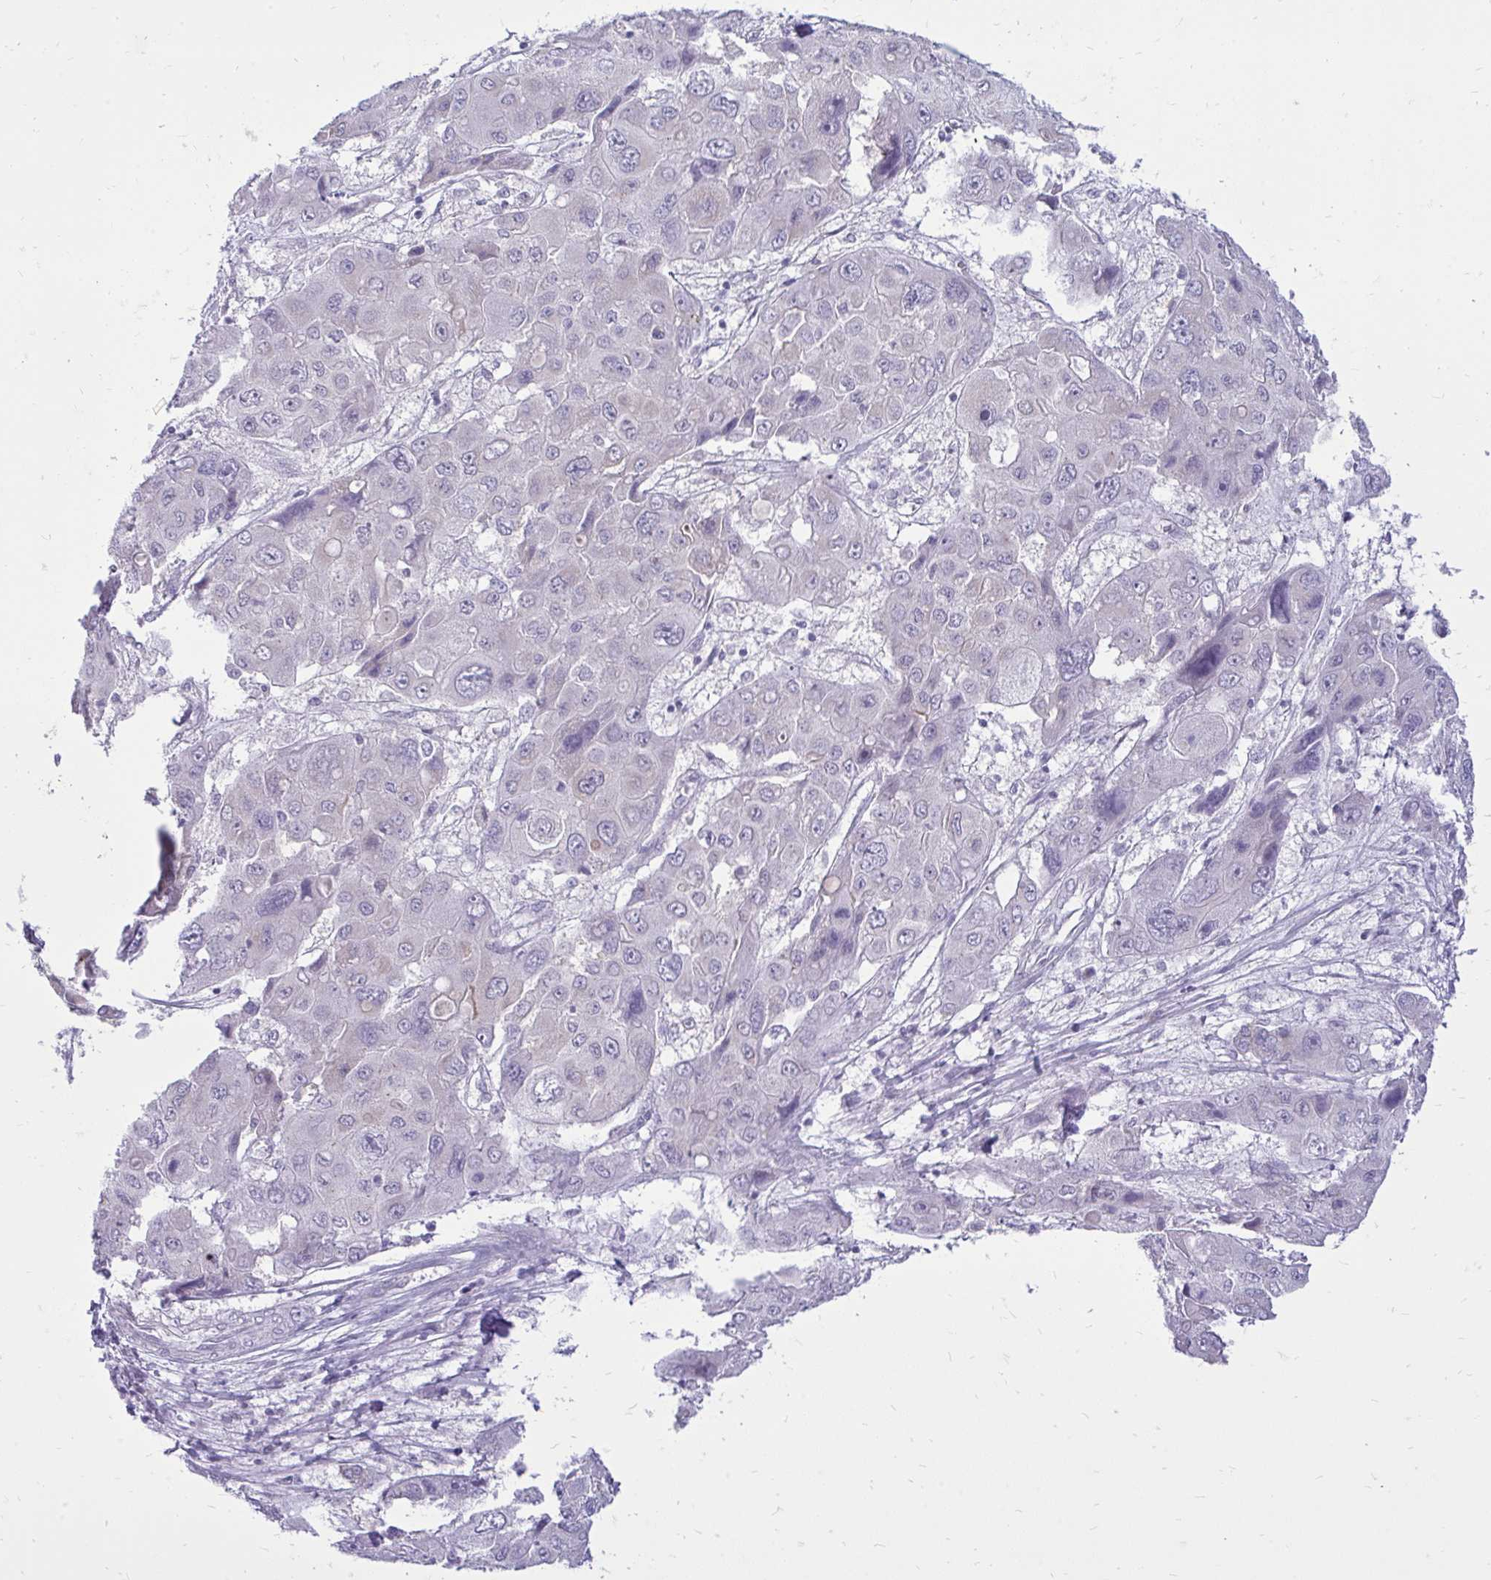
{"staining": {"intensity": "negative", "quantity": "none", "location": "none"}, "tissue": "liver cancer", "cell_type": "Tumor cells", "image_type": "cancer", "snomed": [{"axis": "morphology", "description": "Cholangiocarcinoma"}, {"axis": "topography", "description": "Liver"}], "caption": "There is no significant expression in tumor cells of liver cholangiocarcinoma. Brightfield microscopy of IHC stained with DAB (brown) and hematoxylin (blue), captured at high magnification.", "gene": "SPTBN2", "patient": {"sex": "male", "age": 67}}